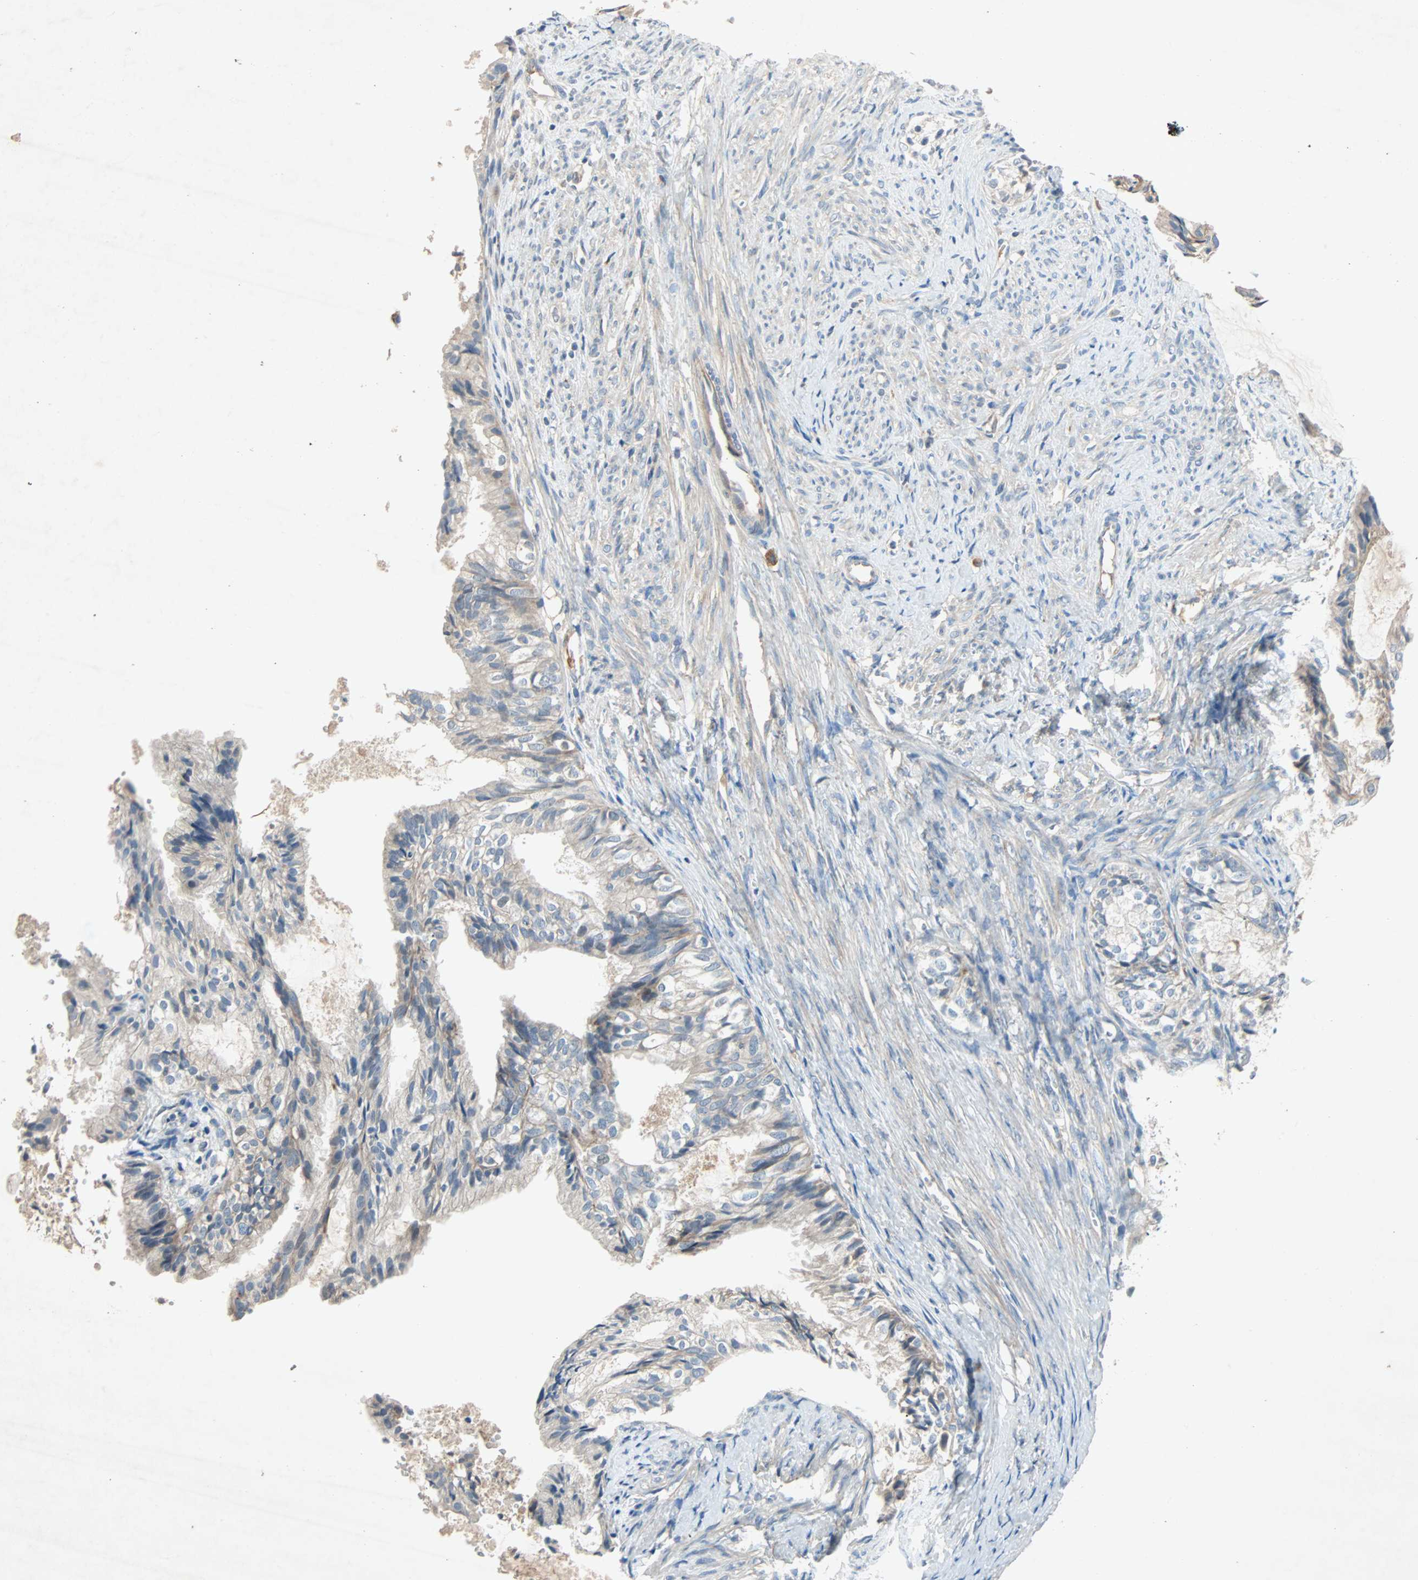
{"staining": {"intensity": "weak", "quantity": "25%-75%", "location": "cytoplasmic/membranous"}, "tissue": "cervical cancer", "cell_type": "Tumor cells", "image_type": "cancer", "snomed": [{"axis": "morphology", "description": "Normal tissue, NOS"}, {"axis": "morphology", "description": "Adenocarcinoma, NOS"}, {"axis": "topography", "description": "Cervix"}, {"axis": "topography", "description": "Endometrium"}], "caption": "Protein expression analysis of adenocarcinoma (cervical) exhibits weak cytoplasmic/membranous expression in about 25%-75% of tumor cells.", "gene": "XYLT1", "patient": {"sex": "female", "age": 86}}